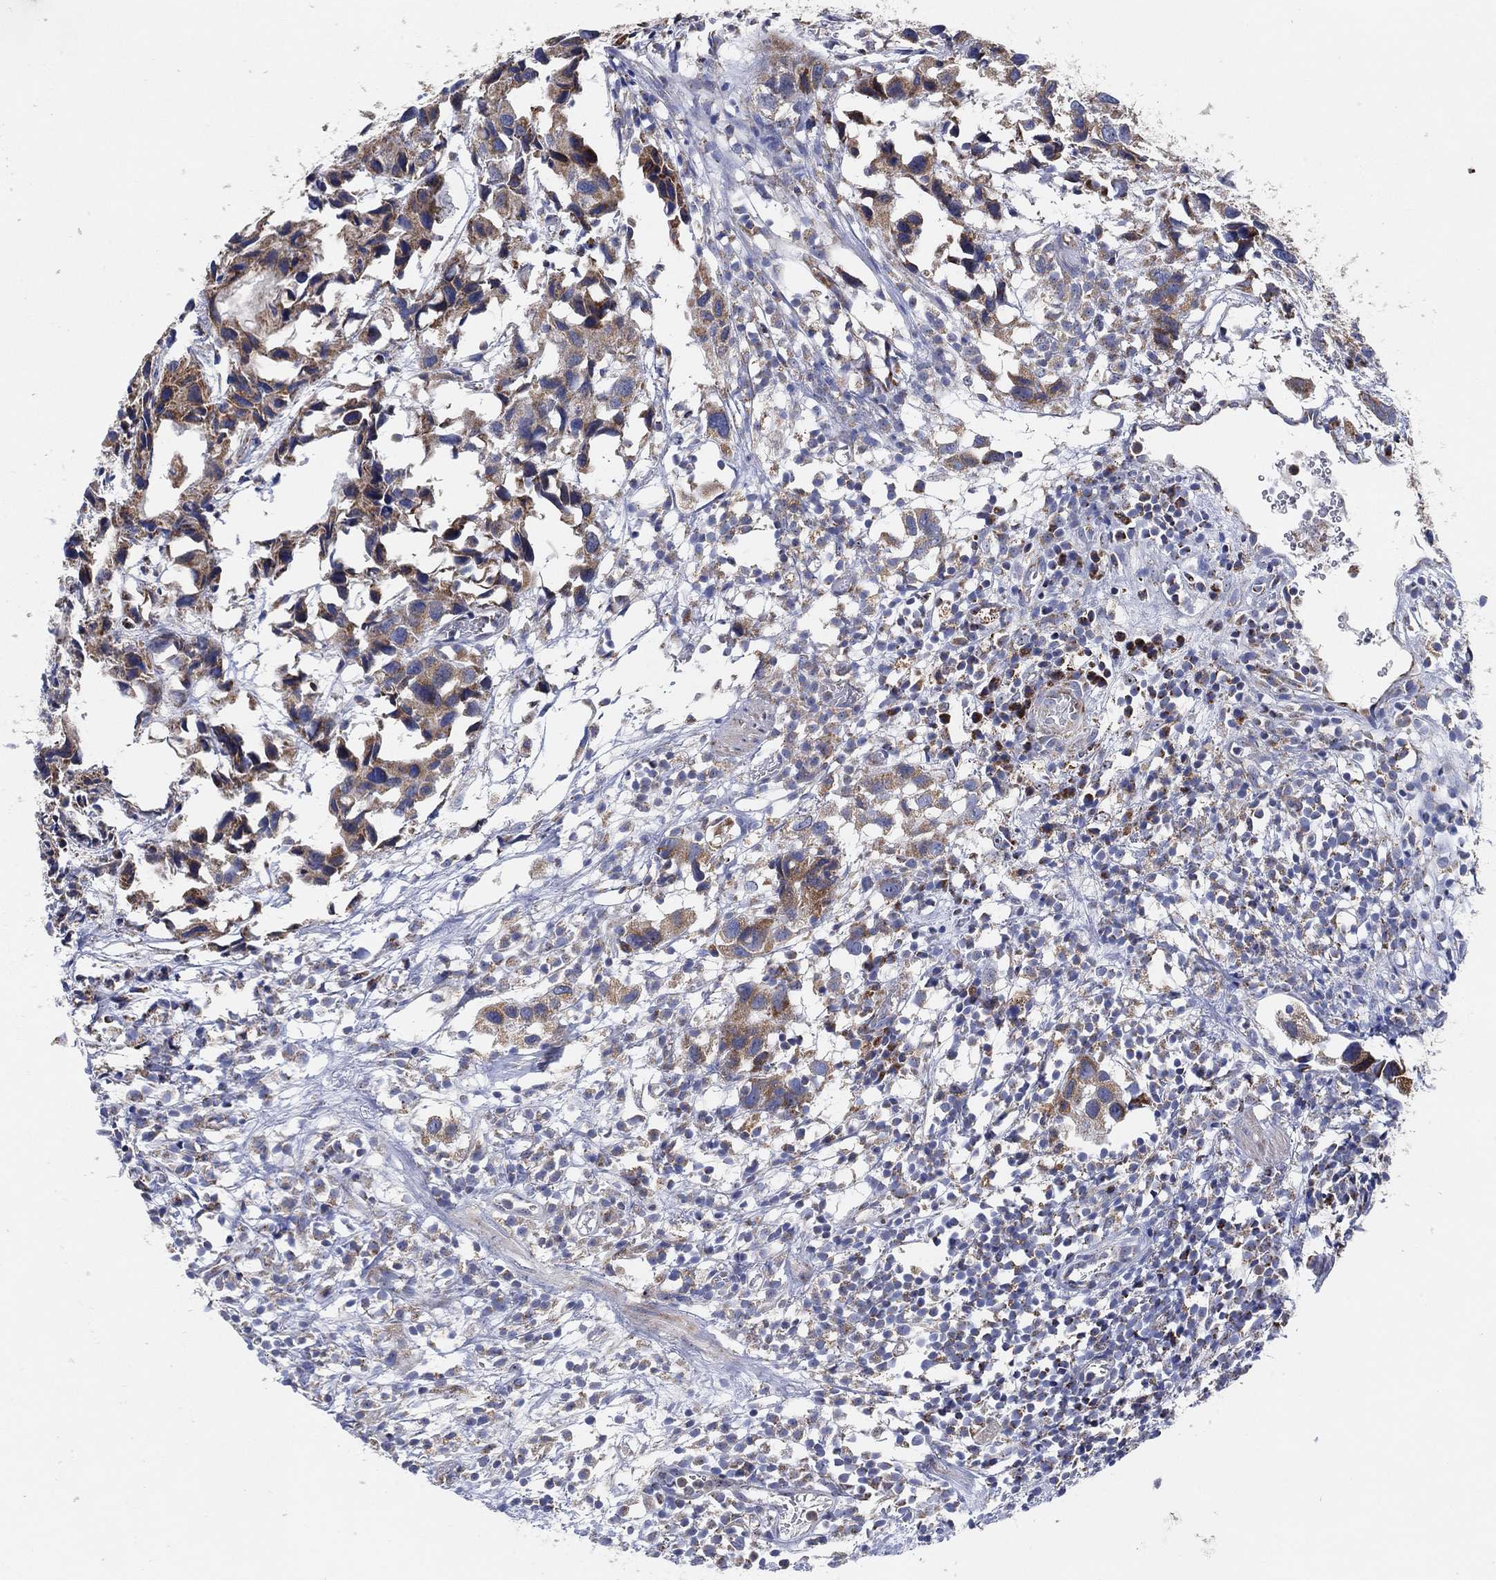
{"staining": {"intensity": "moderate", "quantity": "<25%", "location": "cytoplasmic/membranous"}, "tissue": "urothelial cancer", "cell_type": "Tumor cells", "image_type": "cancer", "snomed": [{"axis": "morphology", "description": "Urothelial carcinoma, High grade"}, {"axis": "topography", "description": "Urinary bladder"}], "caption": "Protein staining of urothelial cancer tissue demonstrates moderate cytoplasmic/membranous positivity in approximately <25% of tumor cells. Nuclei are stained in blue.", "gene": "GCAT", "patient": {"sex": "male", "age": 79}}